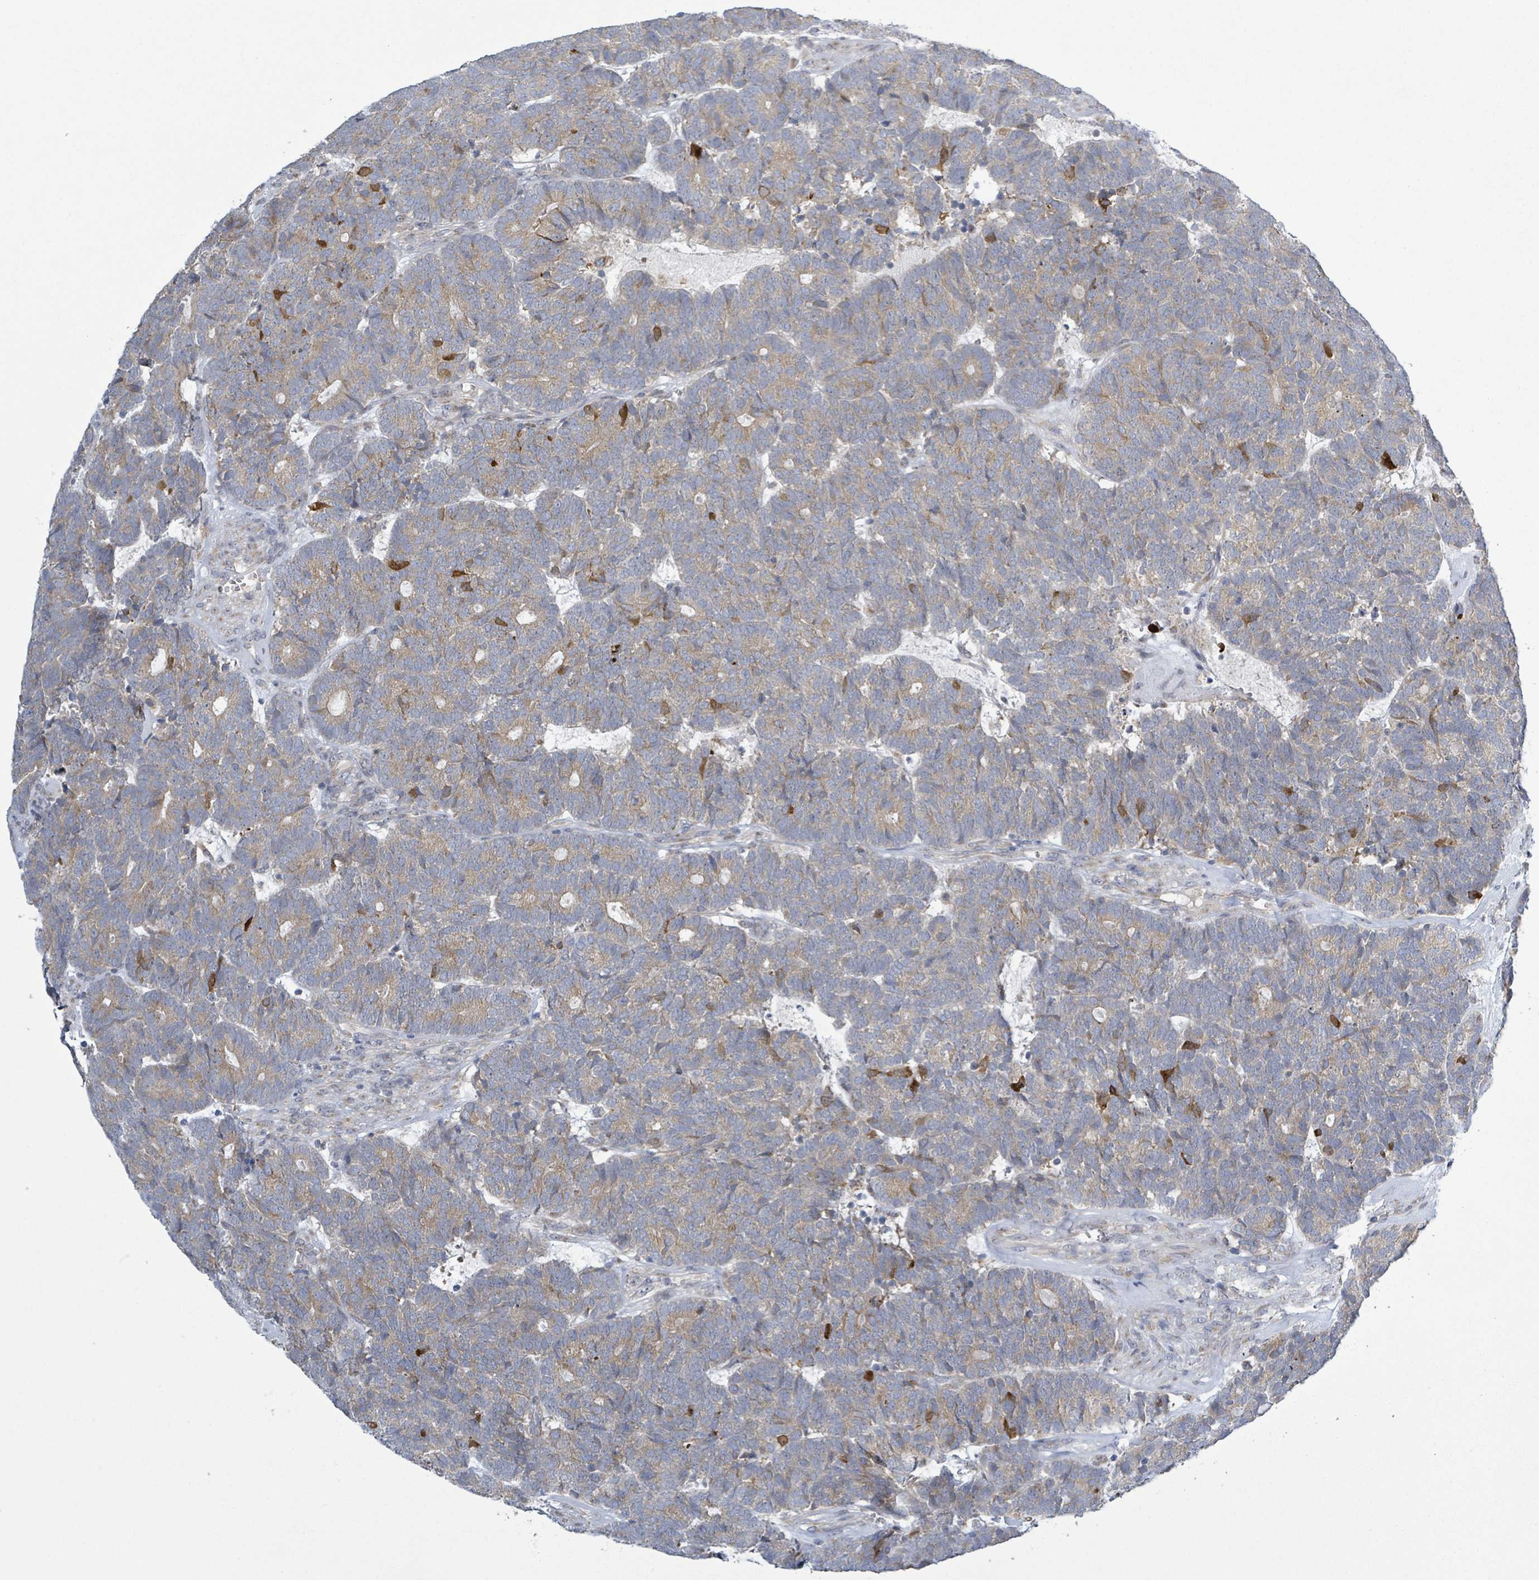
{"staining": {"intensity": "weak", "quantity": "25%-75%", "location": "cytoplasmic/membranous"}, "tissue": "head and neck cancer", "cell_type": "Tumor cells", "image_type": "cancer", "snomed": [{"axis": "morphology", "description": "Adenocarcinoma, NOS"}, {"axis": "topography", "description": "Head-Neck"}], "caption": "High-magnification brightfield microscopy of adenocarcinoma (head and neck) stained with DAB (3,3'-diaminobenzidine) (brown) and counterstained with hematoxylin (blue). tumor cells exhibit weak cytoplasmic/membranous staining is present in about25%-75% of cells.", "gene": "ATP13A1", "patient": {"sex": "female", "age": 81}}